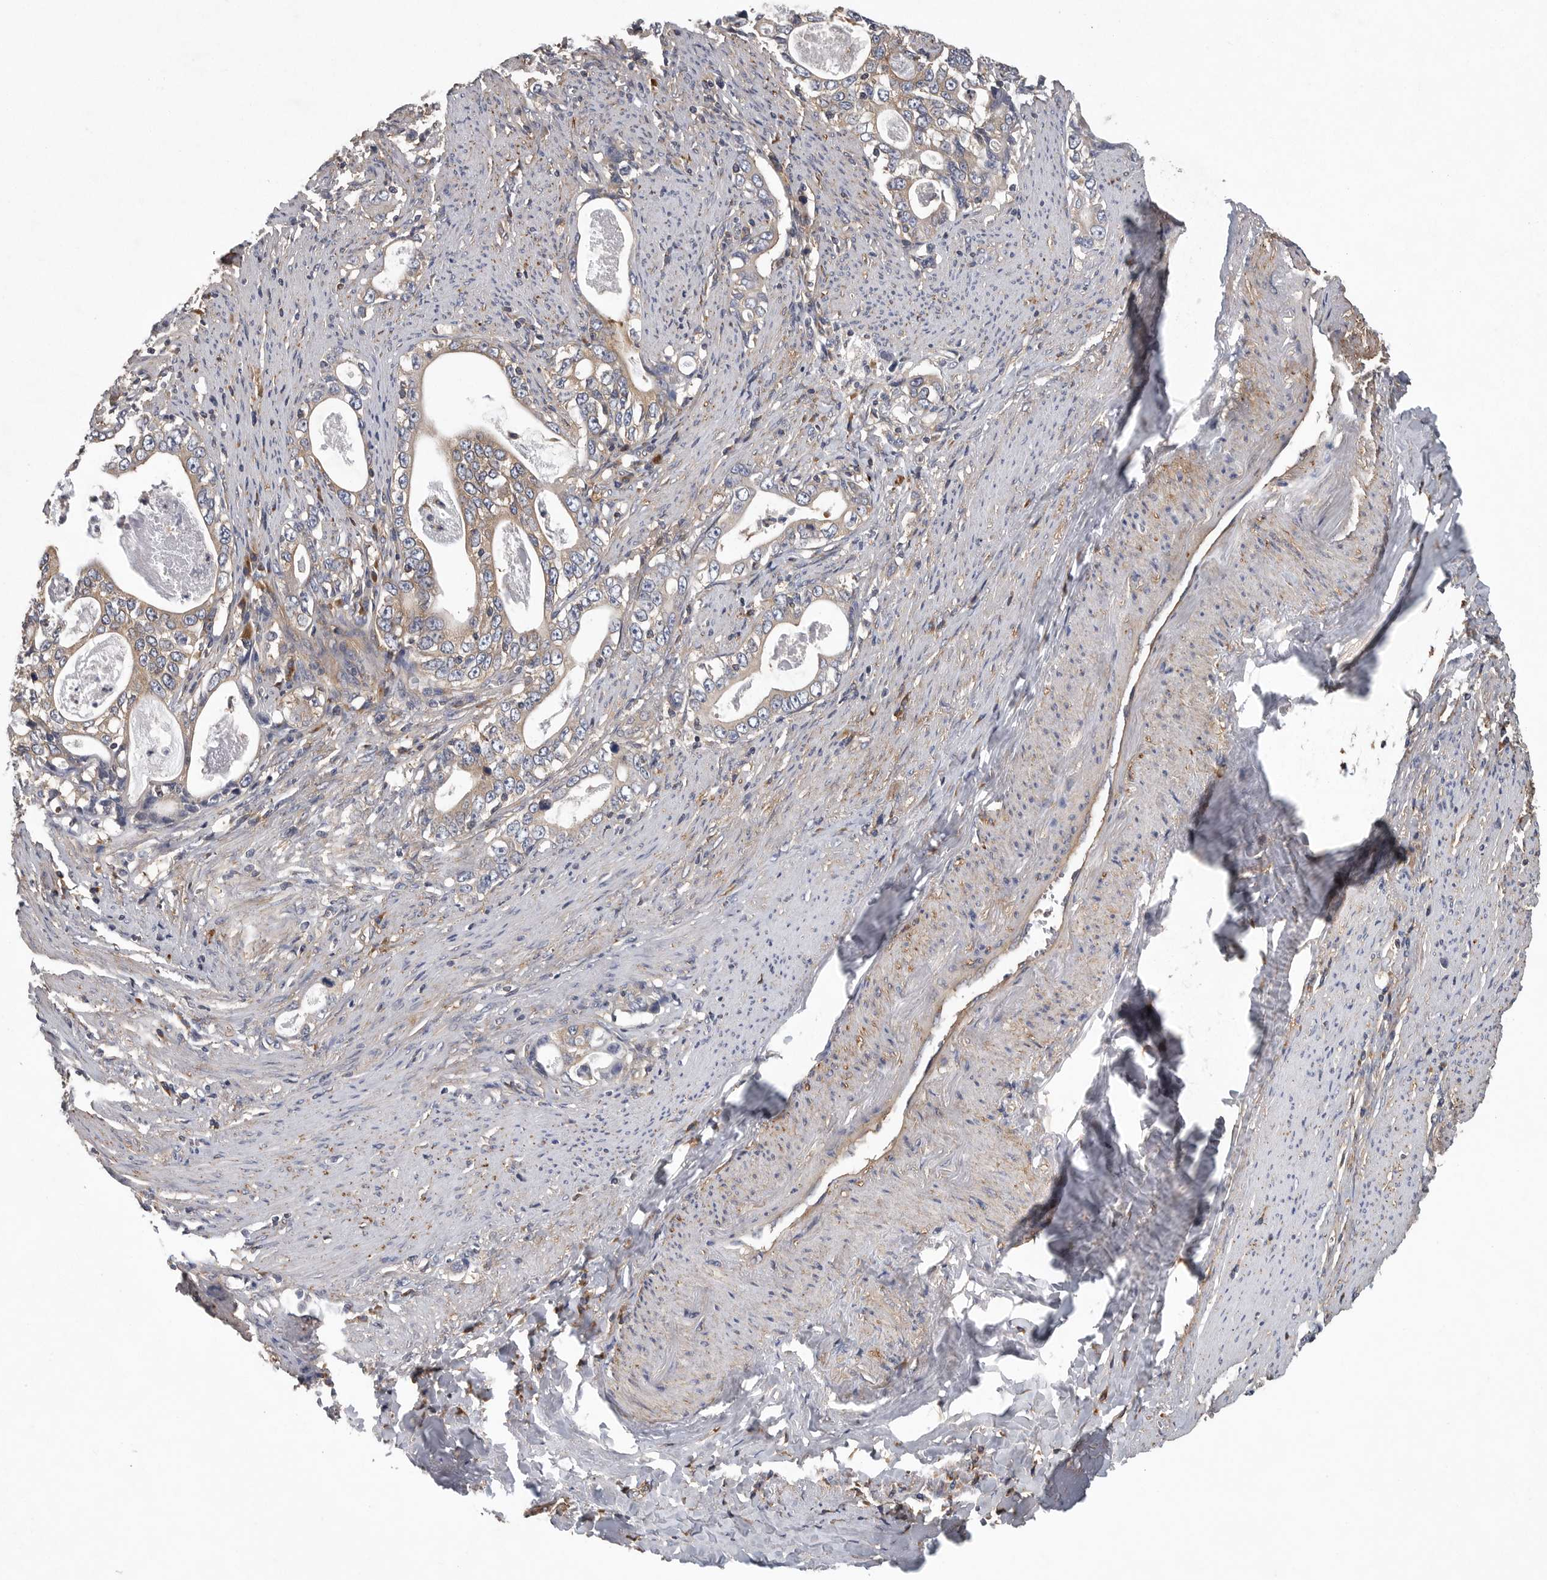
{"staining": {"intensity": "weak", "quantity": "25%-75%", "location": "cytoplasmic/membranous"}, "tissue": "stomach cancer", "cell_type": "Tumor cells", "image_type": "cancer", "snomed": [{"axis": "morphology", "description": "Adenocarcinoma, NOS"}, {"axis": "topography", "description": "Stomach, lower"}], "caption": "A low amount of weak cytoplasmic/membranous staining is seen in approximately 25%-75% of tumor cells in stomach cancer tissue. (brown staining indicates protein expression, while blue staining denotes nuclei).", "gene": "OXR1", "patient": {"sex": "female", "age": 72}}